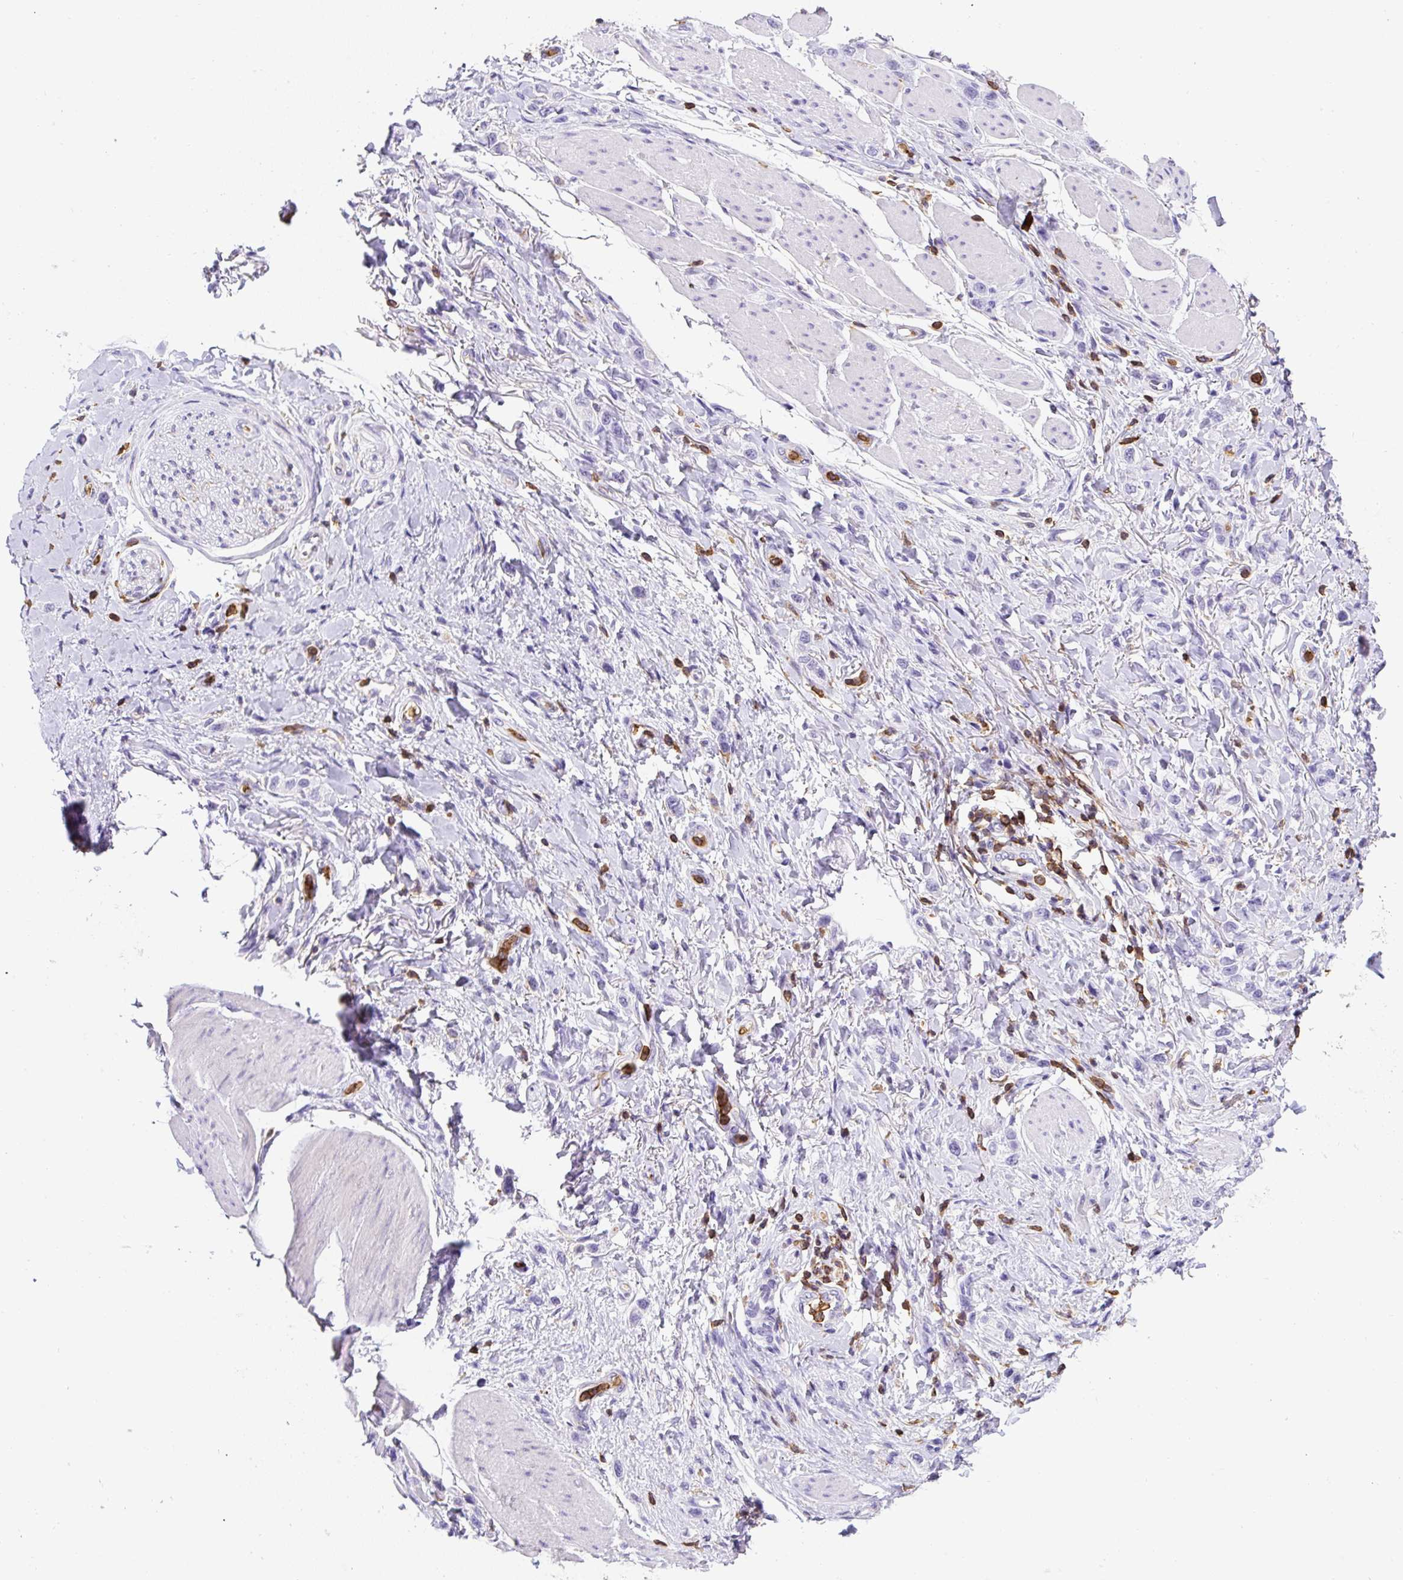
{"staining": {"intensity": "negative", "quantity": "none", "location": "none"}, "tissue": "stomach cancer", "cell_type": "Tumor cells", "image_type": "cancer", "snomed": [{"axis": "morphology", "description": "Adenocarcinoma, NOS"}, {"axis": "topography", "description": "Stomach"}], "caption": "A high-resolution image shows immunohistochemistry (IHC) staining of stomach cancer, which demonstrates no significant staining in tumor cells. (Stains: DAB immunohistochemistry (IHC) with hematoxylin counter stain, Microscopy: brightfield microscopy at high magnification).", "gene": "FAM228B", "patient": {"sex": "female", "age": 65}}